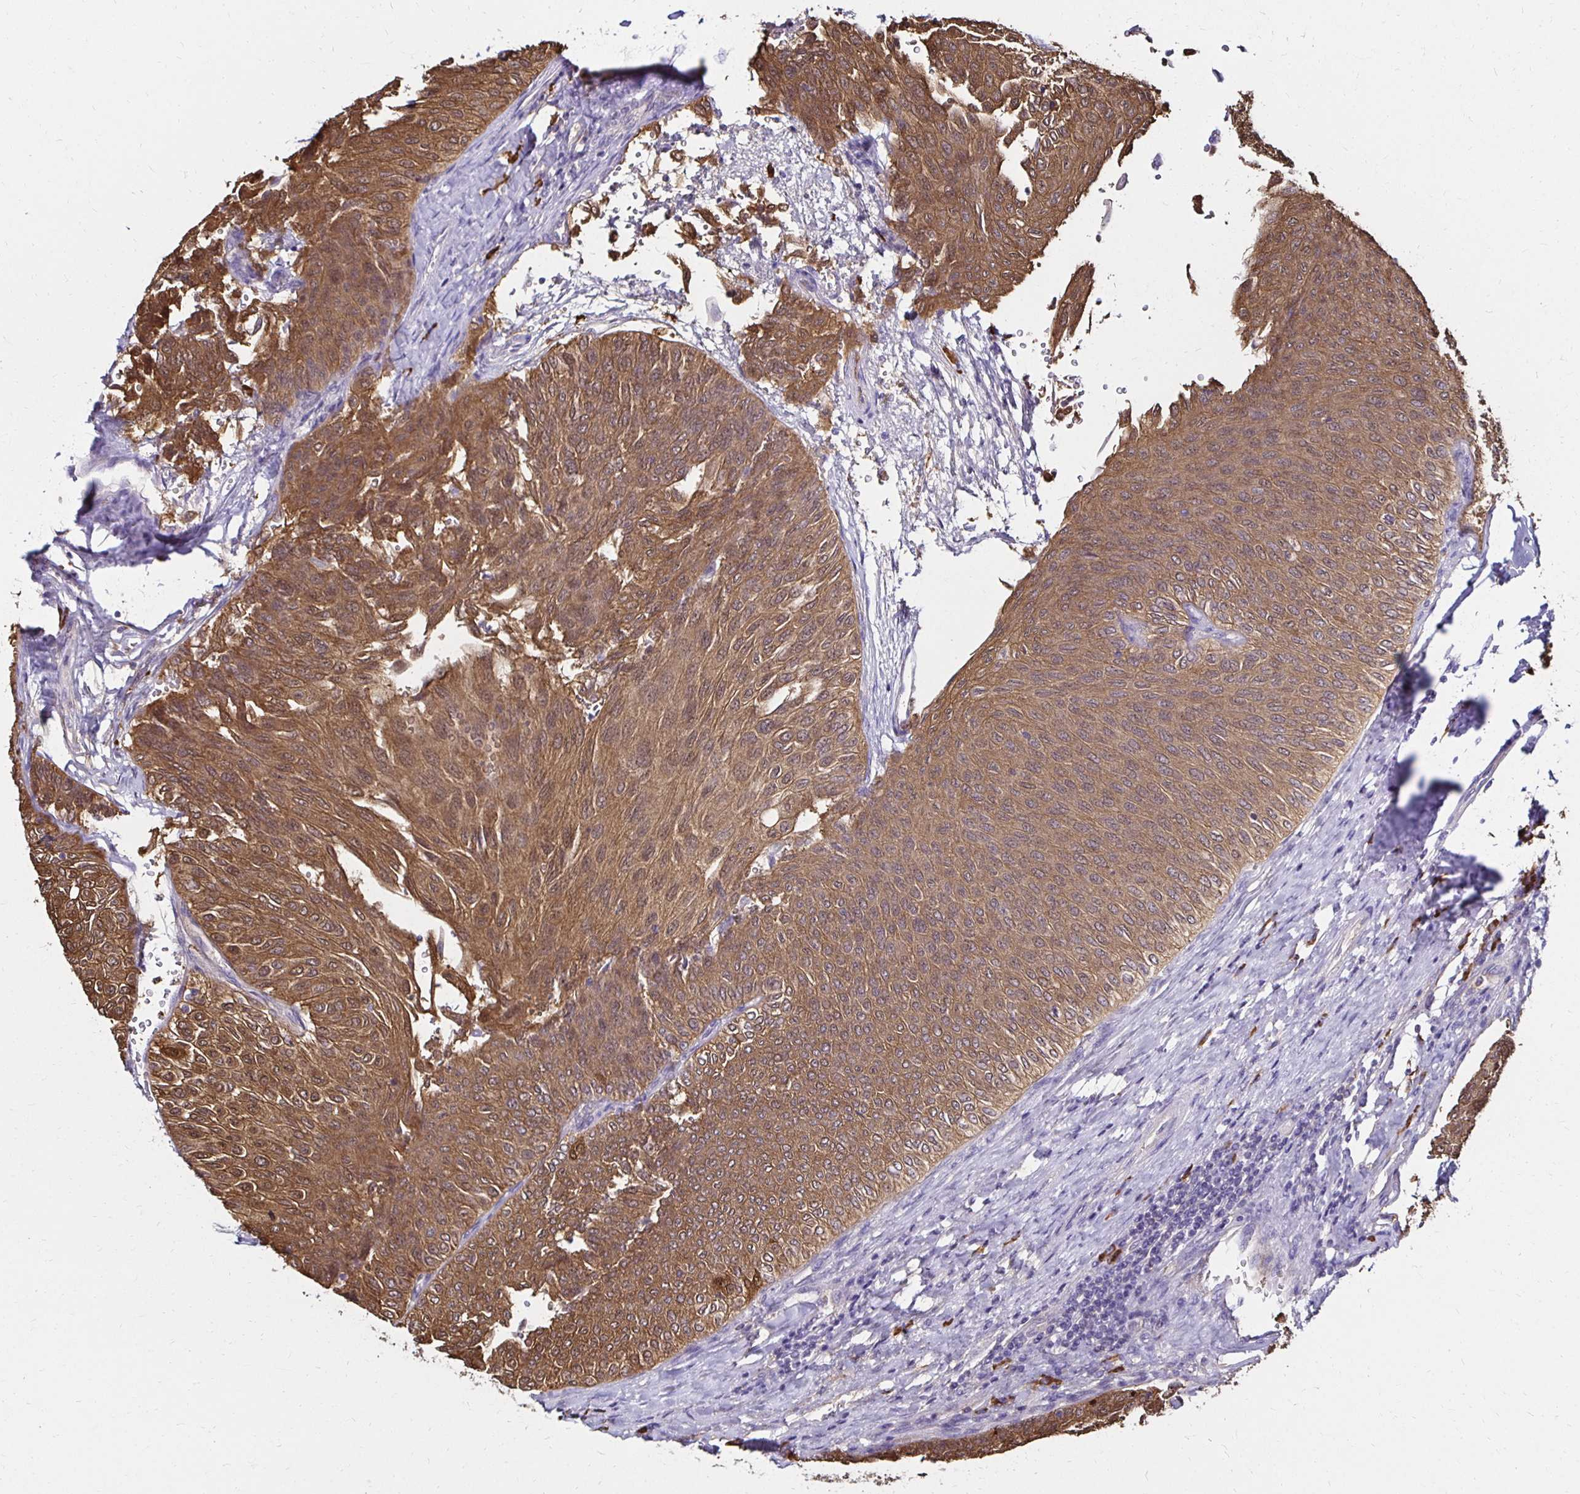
{"staining": {"intensity": "moderate", "quantity": ">75%", "location": "cytoplasmic/membranous,nuclear"}, "tissue": "urothelial cancer", "cell_type": "Tumor cells", "image_type": "cancer", "snomed": [{"axis": "morphology", "description": "Urothelial carcinoma, Low grade"}, {"axis": "topography", "description": "Urinary bladder"}], "caption": "A brown stain labels moderate cytoplasmic/membranous and nuclear staining of a protein in urothelial cancer tumor cells.", "gene": "TXN", "patient": {"sex": "male", "age": 78}}